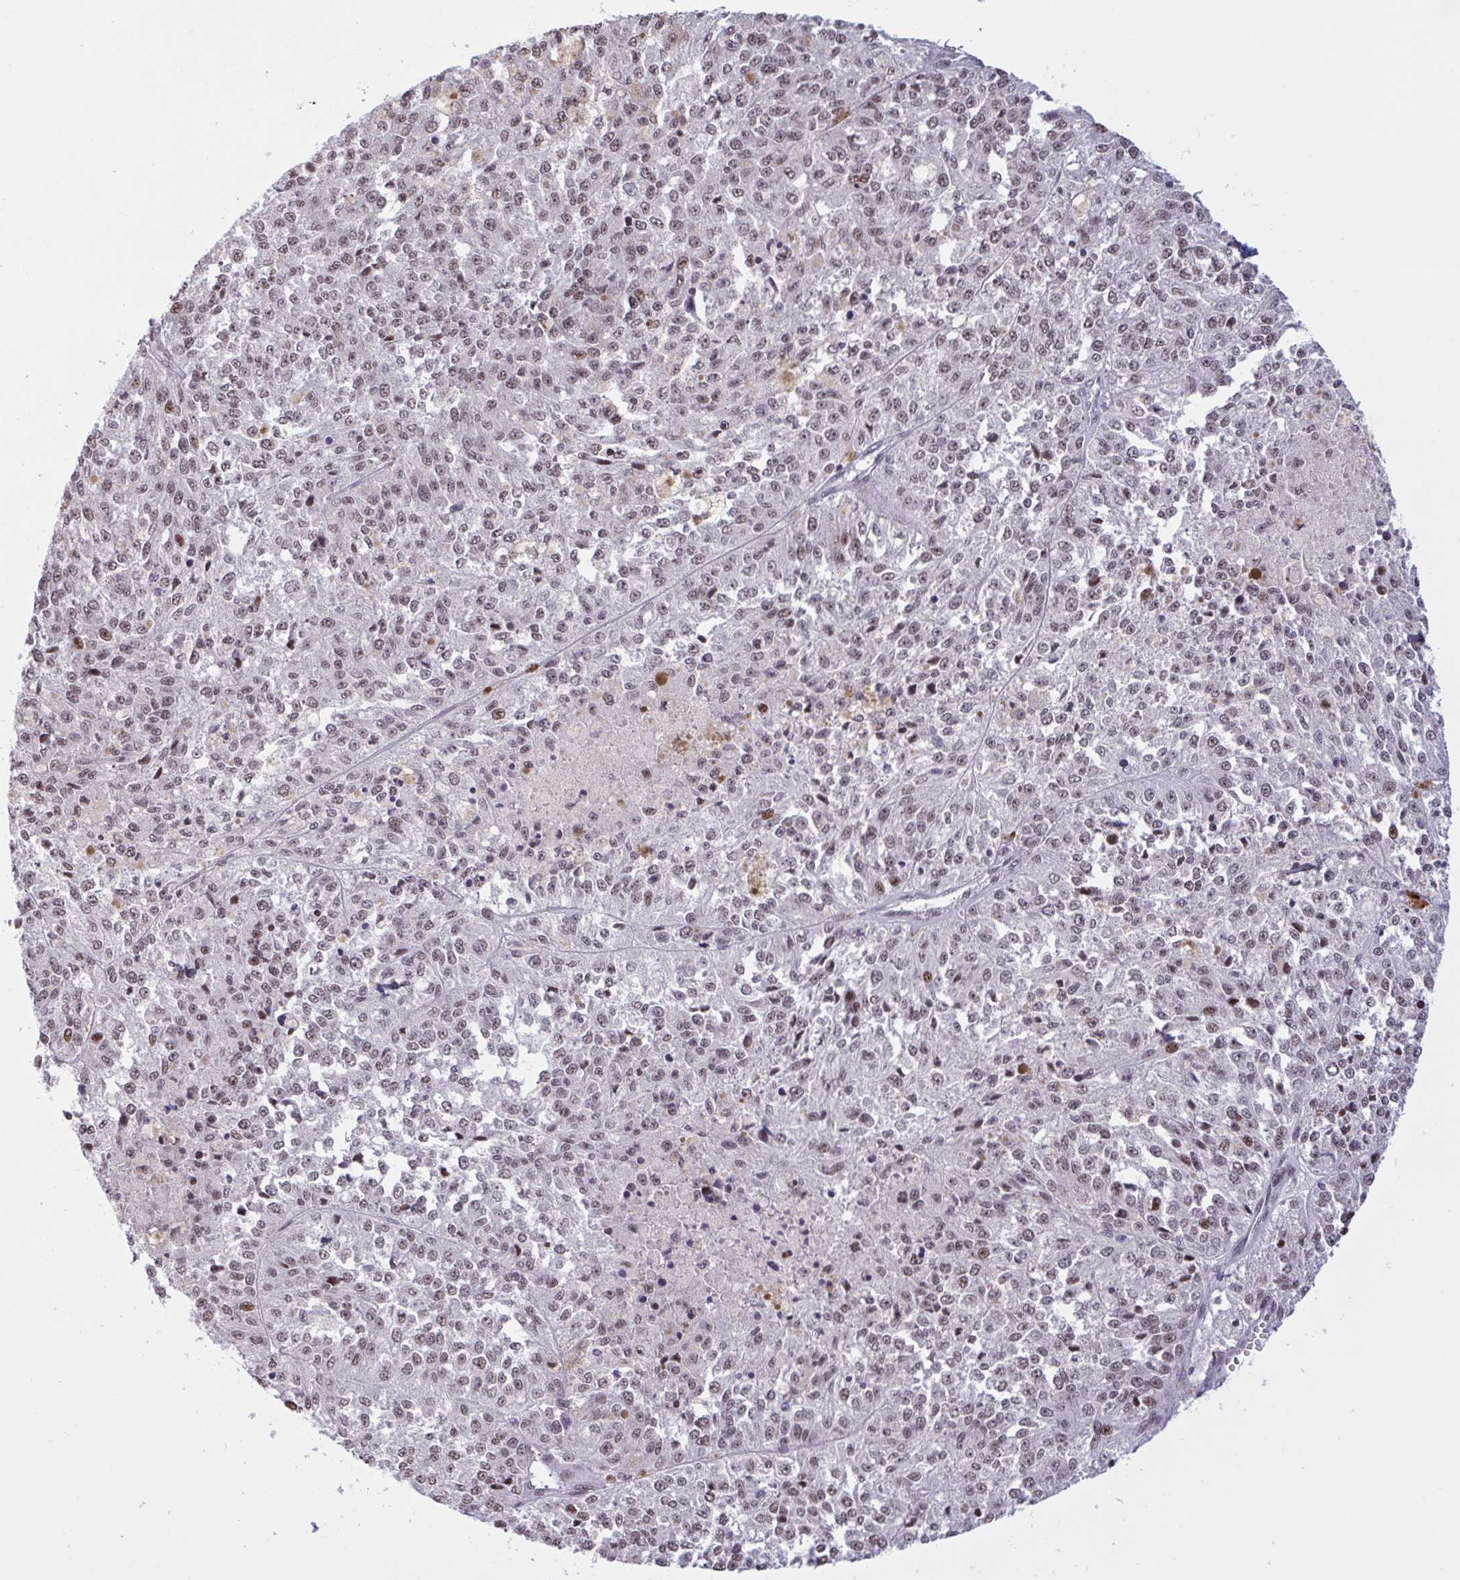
{"staining": {"intensity": "moderate", "quantity": "25%-75%", "location": "nuclear"}, "tissue": "melanoma", "cell_type": "Tumor cells", "image_type": "cancer", "snomed": [{"axis": "morphology", "description": "Malignant melanoma, Metastatic site"}, {"axis": "topography", "description": "Lymph node"}], "caption": "DAB (3,3'-diaminobenzidine) immunohistochemical staining of malignant melanoma (metastatic site) shows moderate nuclear protein staining in approximately 25%-75% of tumor cells.", "gene": "CBFA2T2", "patient": {"sex": "female", "age": 64}}